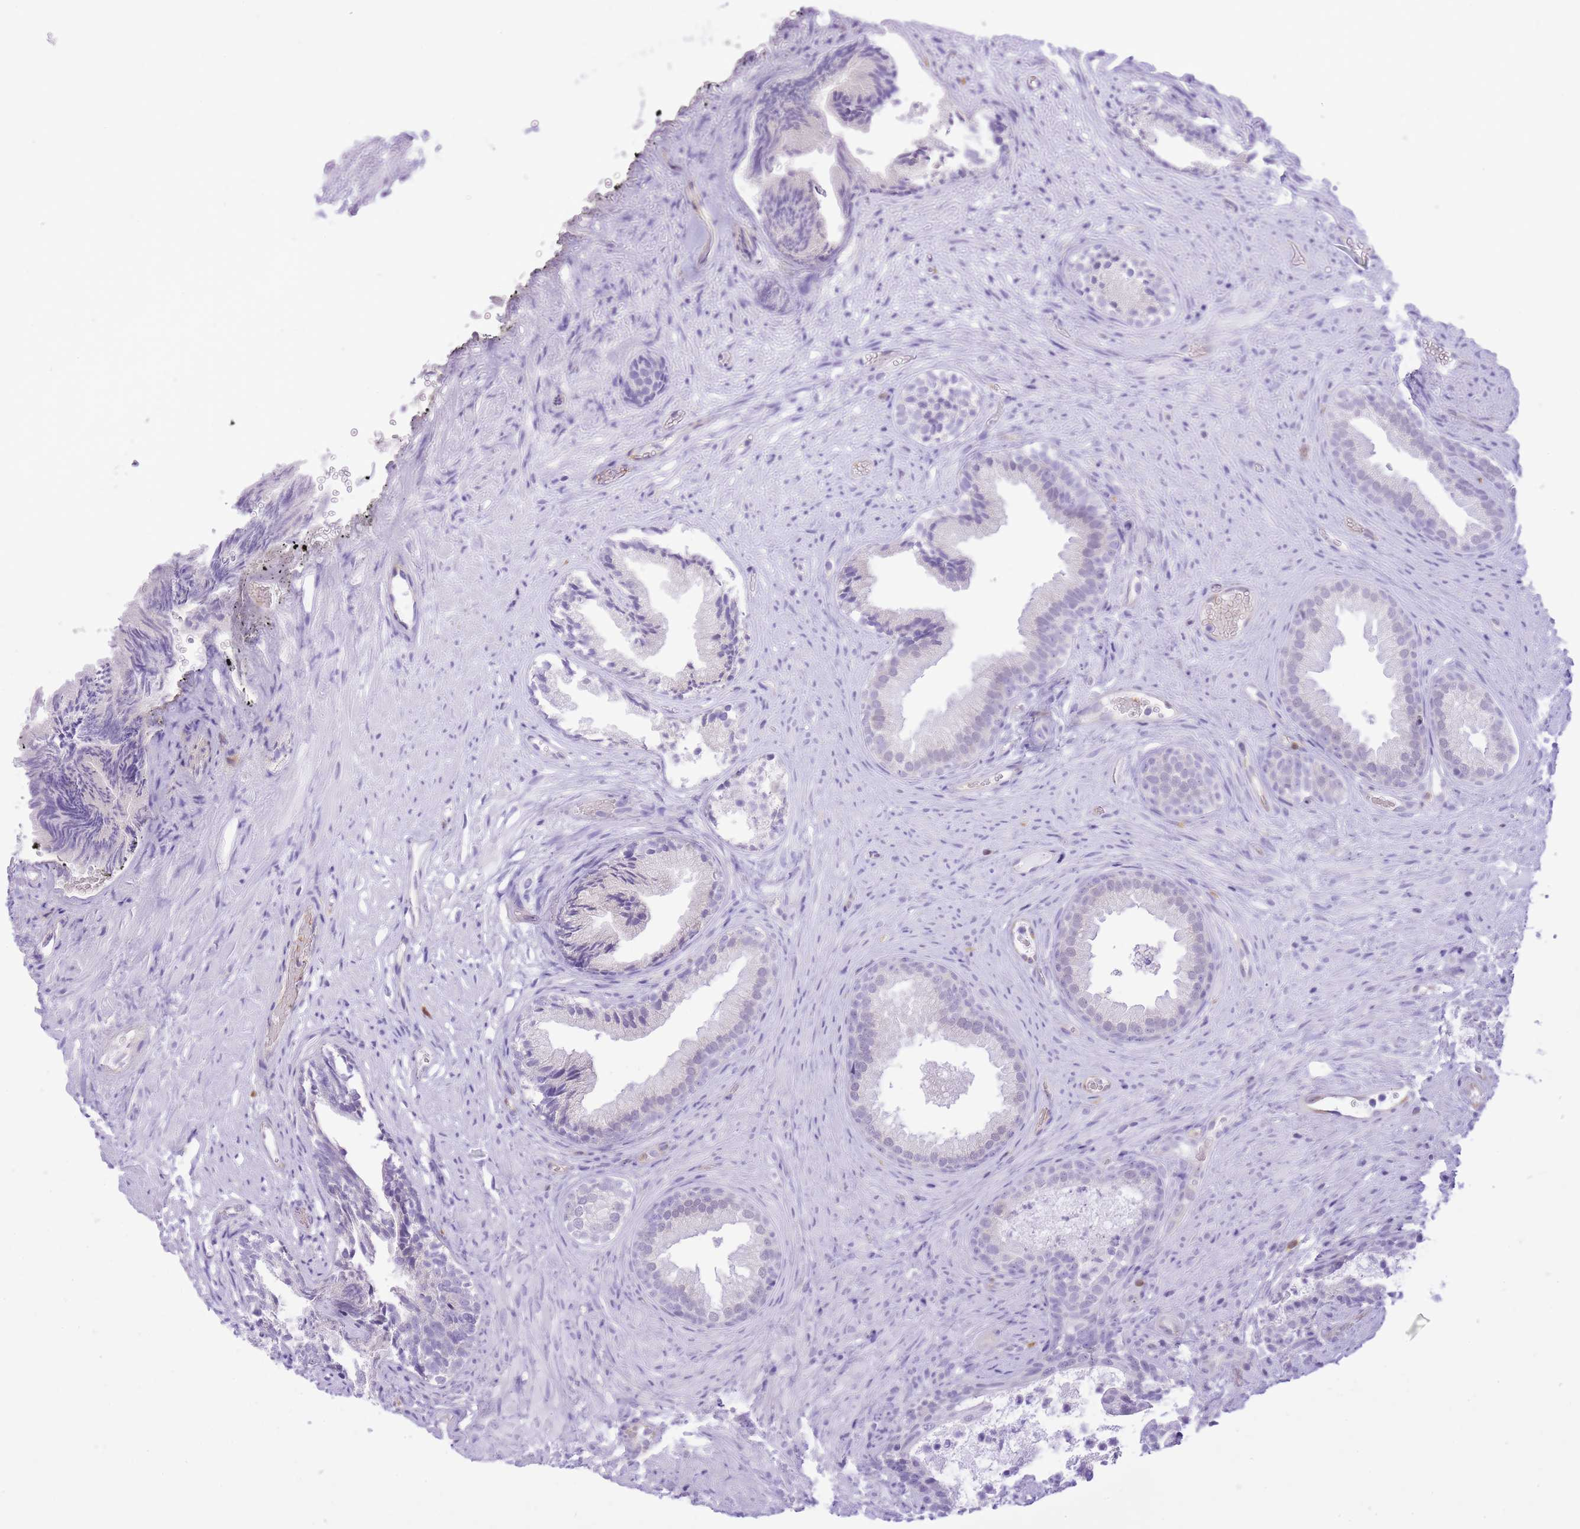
{"staining": {"intensity": "weak", "quantity": "<25%", "location": "nuclear"}, "tissue": "prostate", "cell_type": "Glandular cells", "image_type": "normal", "snomed": [{"axis": "morphology", "description": "Normal tissue, NOS"}, {"axis": "topography", "description": "Prostate"}], "caption": "This is an IHC photomicrograph of benign prostate. There is no positivity in glandular cells.", "gene": "MEIOSIN", "patient": {"sex": "male", "age": 76}}